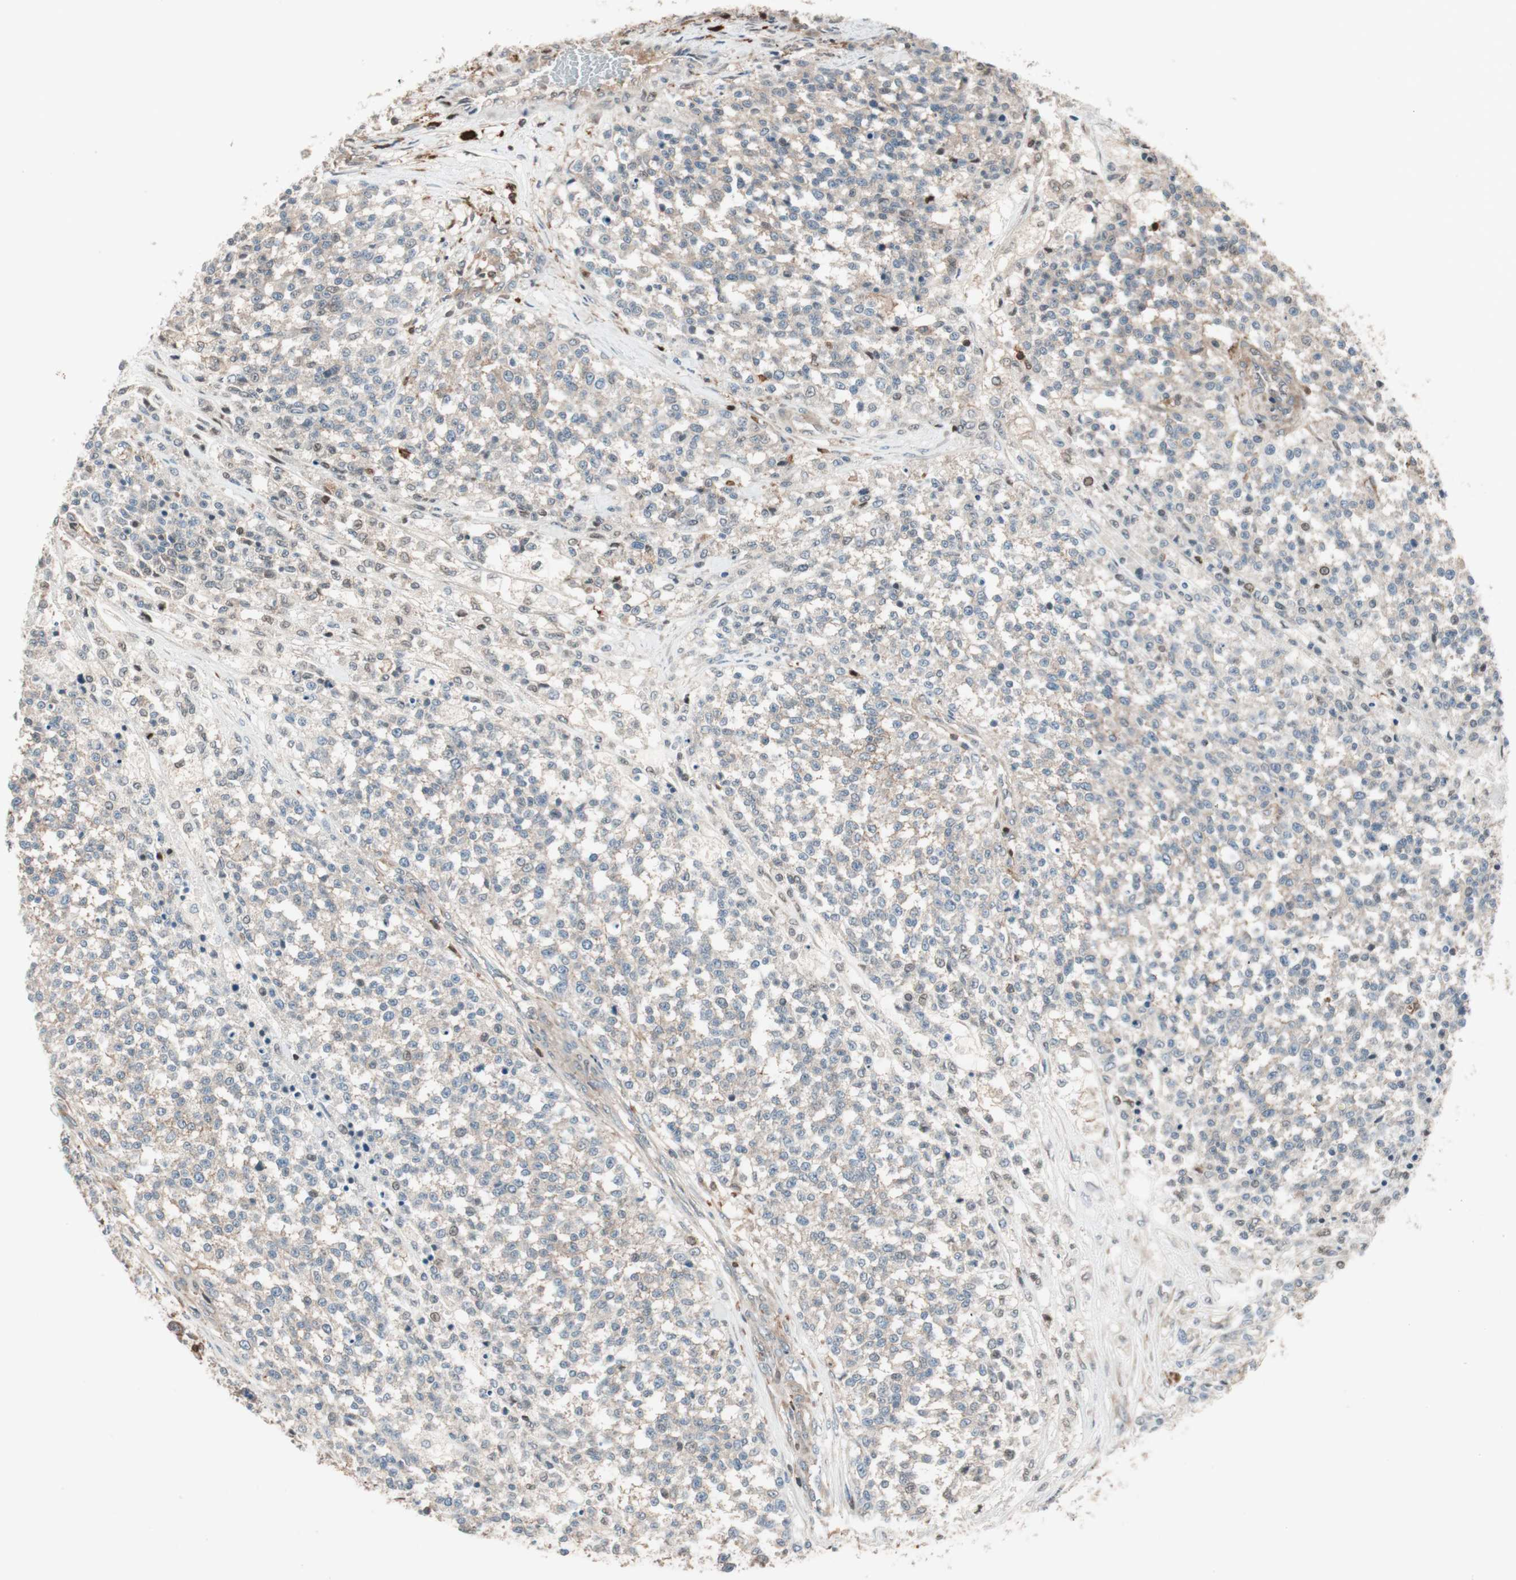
{"staining": {"intensity": "weak", "quantity": "25%-75%", "location": "cytoplasmic/membranous"}, "tissue": "testis cancer", "cell_type": "Tumor cells", "image_type": "cancer", "snomed": [{"axis": "morphology", "description": "Seminoma, NOS"}, {"axis": "topography", "description": "Testis"}], "caption": "Weak cytoplasmic/membranous staining is seen in about 25%-75% of tumor cells in testis seminoma.", "gene": "BIN1", "patient": {"sex": "male", "age": 59}}